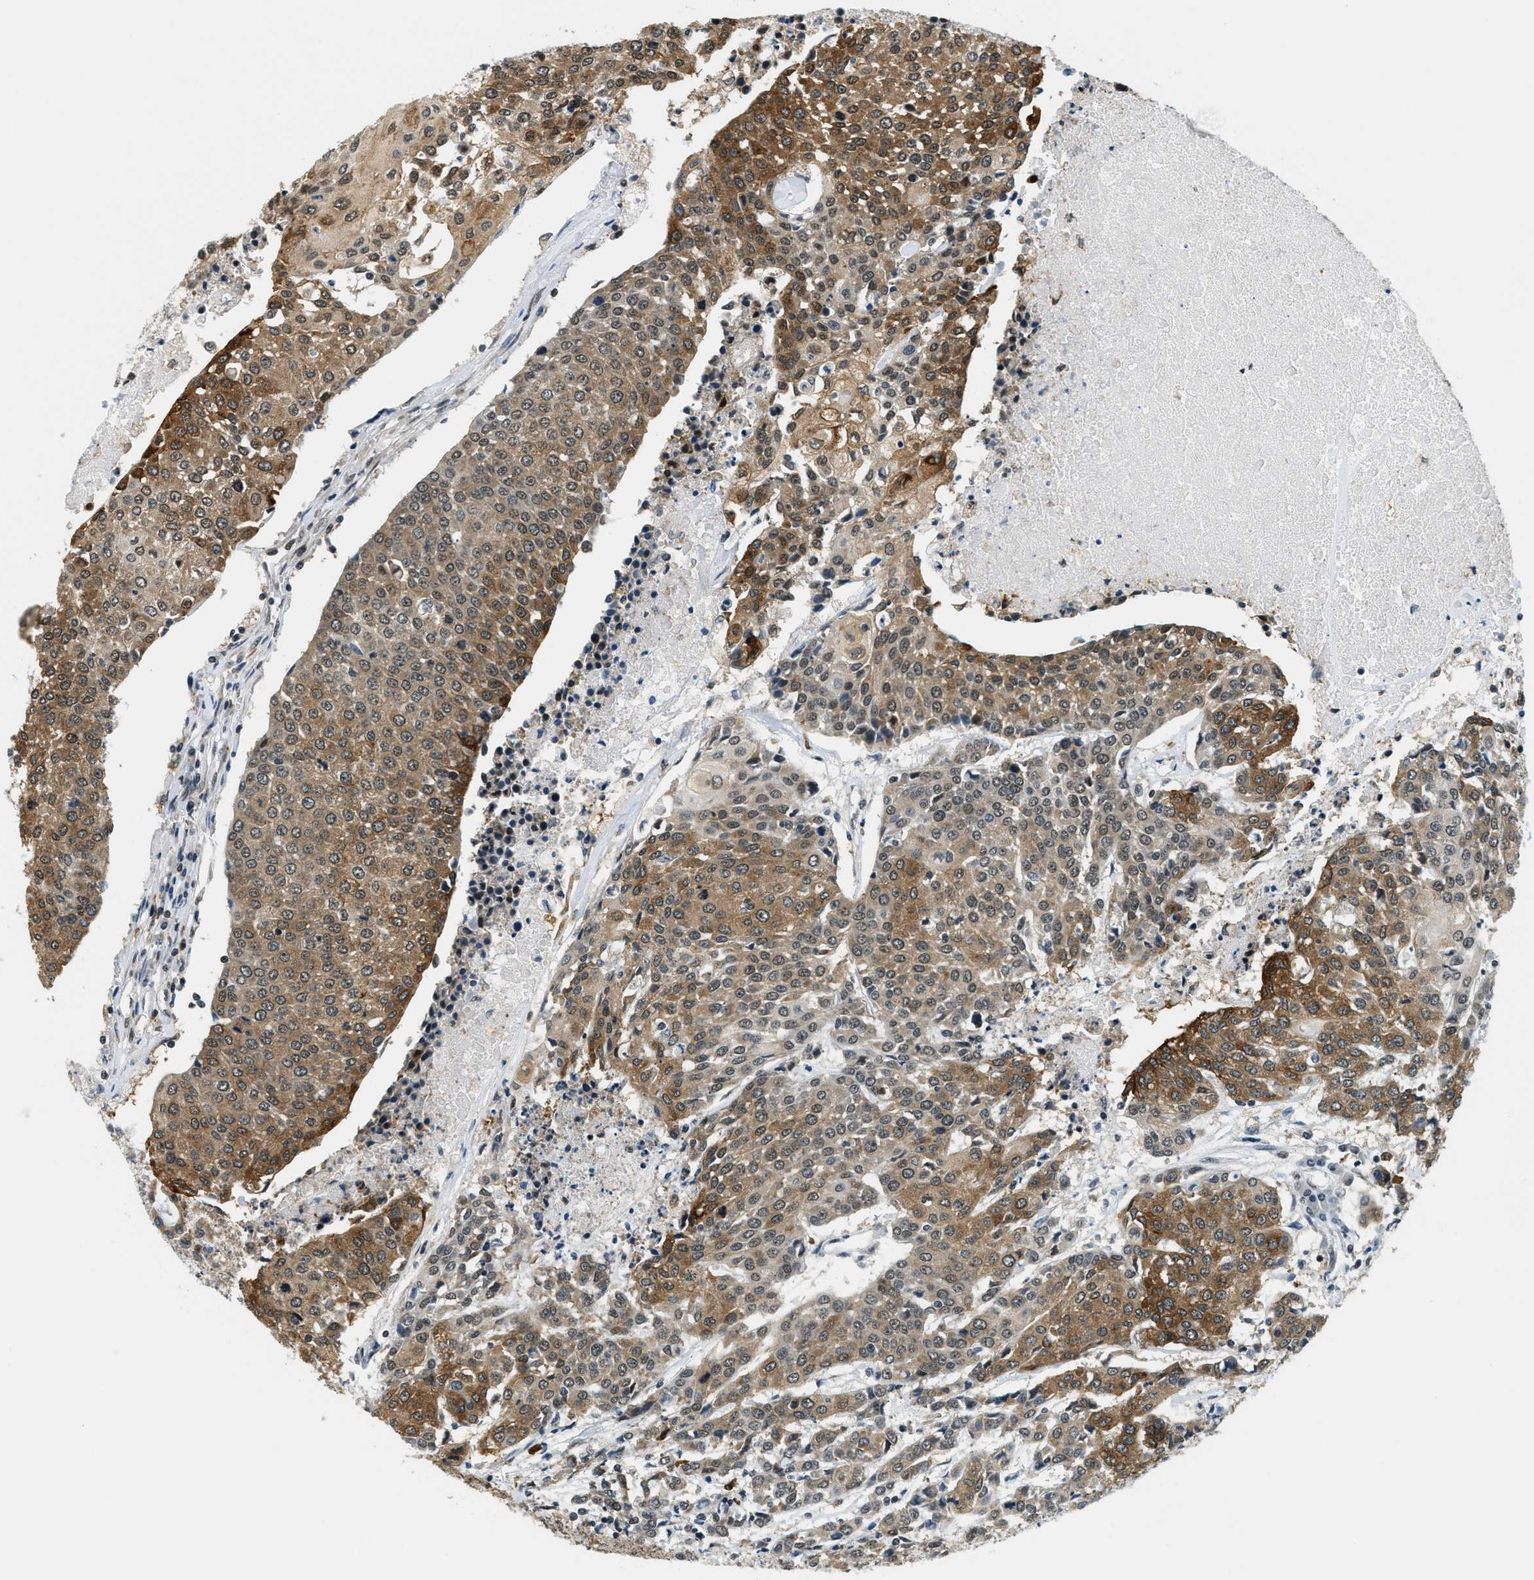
{"staining": {"intensity": "moderate", "quantity": ">75%", "location": "cytoplasmic/membranous"}, "tissue": "urothelial cancer", "cell_type": "Tumor cells", "image_type": "cancer", "snomed": [{"axis": "morphology", "description": "Urothelial carcinoma, High grade"}, {"axis": "topography", "description": "Urinary bladder"}], "caption": "Protein analysis of urothelial cancer tissue displays moderate cytoplasmic/membranous expression in about >75% of tumor cells.", "gene": "RAB11FIP1", "patient": {"sex": "female", "age": 85}}